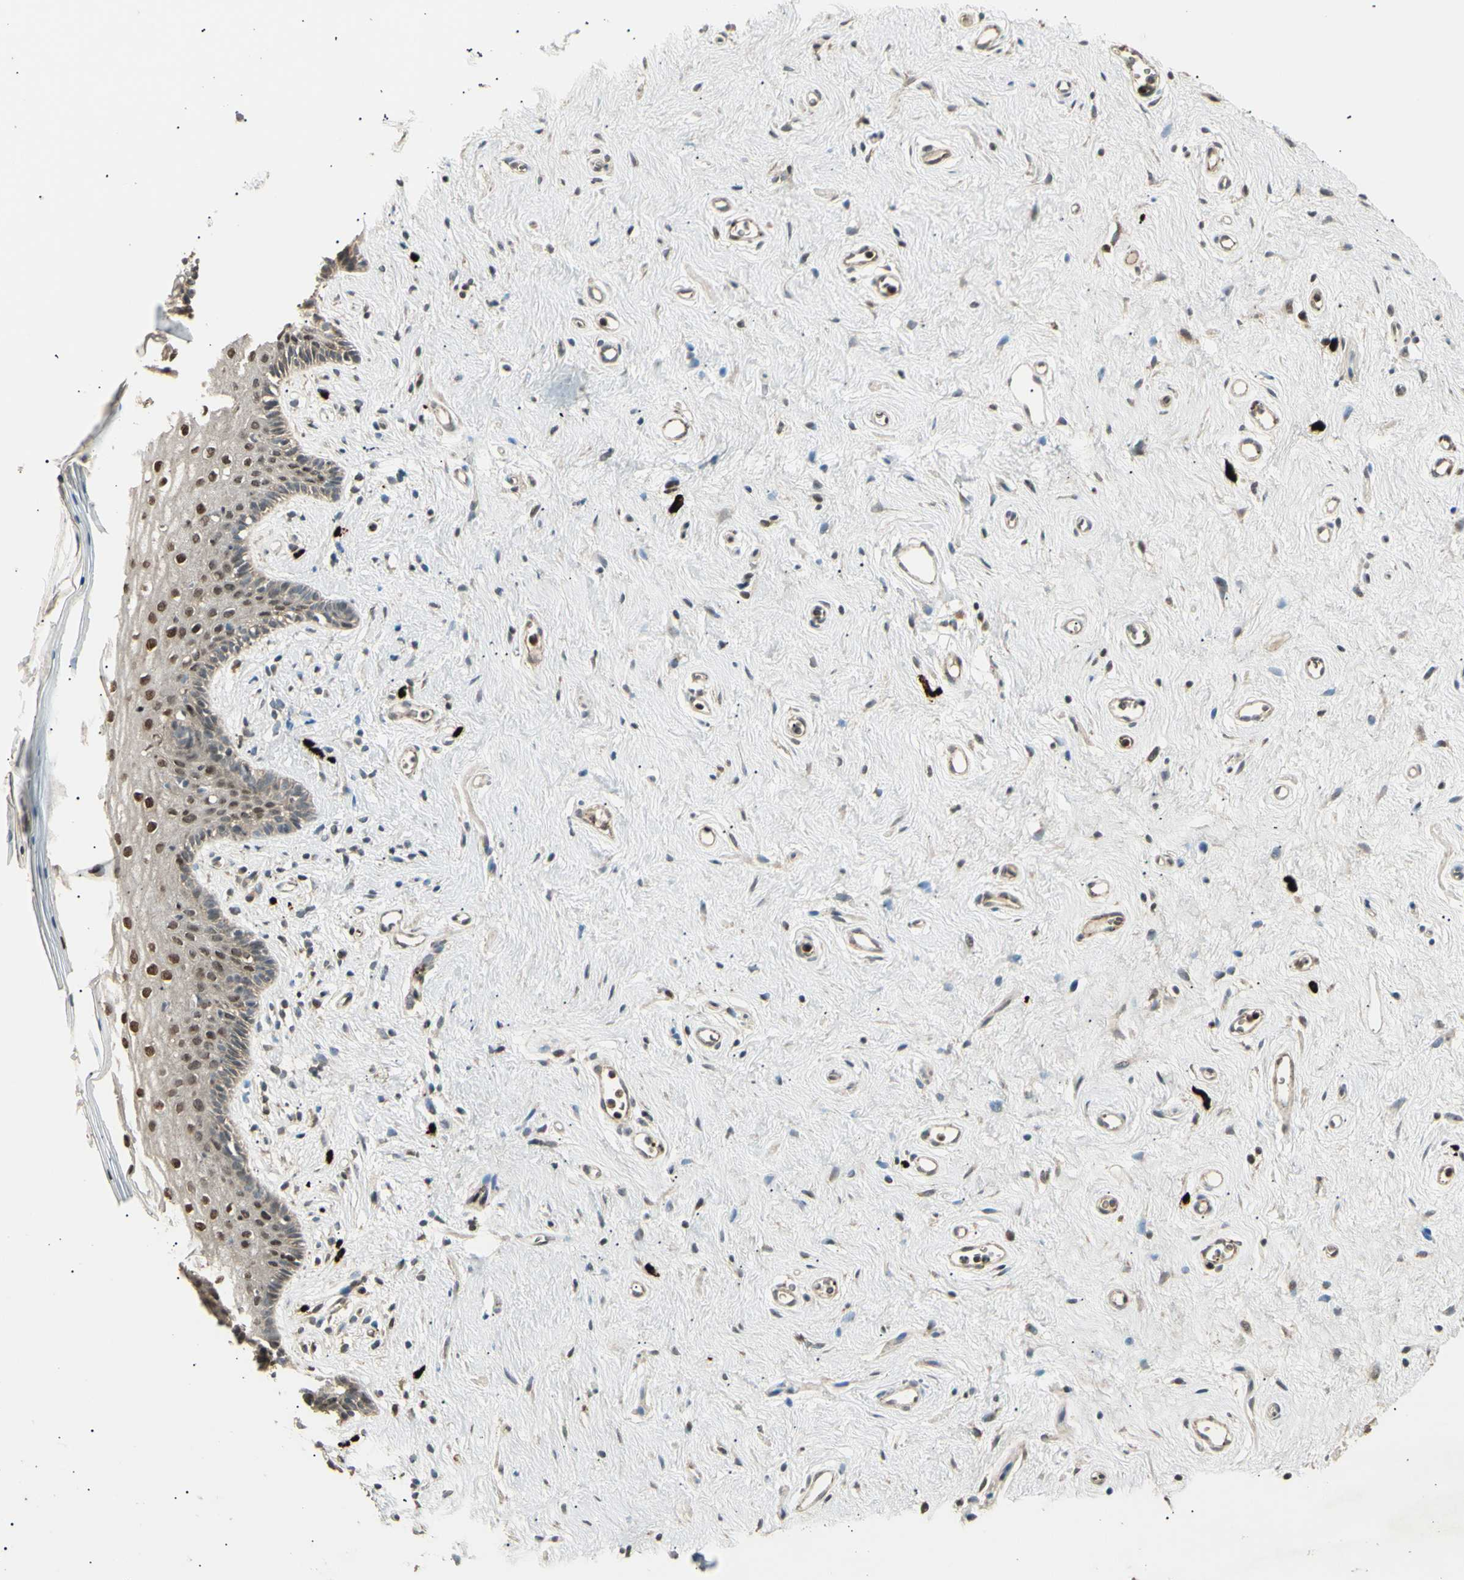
{"staining": {"intensity": "strong", "quantity": ">75%", "location": "nuclear"}, "tissue": "vagina", "cell_type": "Squamous epithelial cells", "image_type": "normal", "snomed": [{"axis": "morphology", "description": "Normal tissue, NOS"}, {"axis": "topography", "description": "Vagina"}], "caption": "Strong nuclear staining for a protein is present in about >75% of squamous epithelial cells of unremarkable vagina using immunohistochemistry (IHC).", "gene": "NUAK2", "patient": {"sex": "female", "age": 44}}